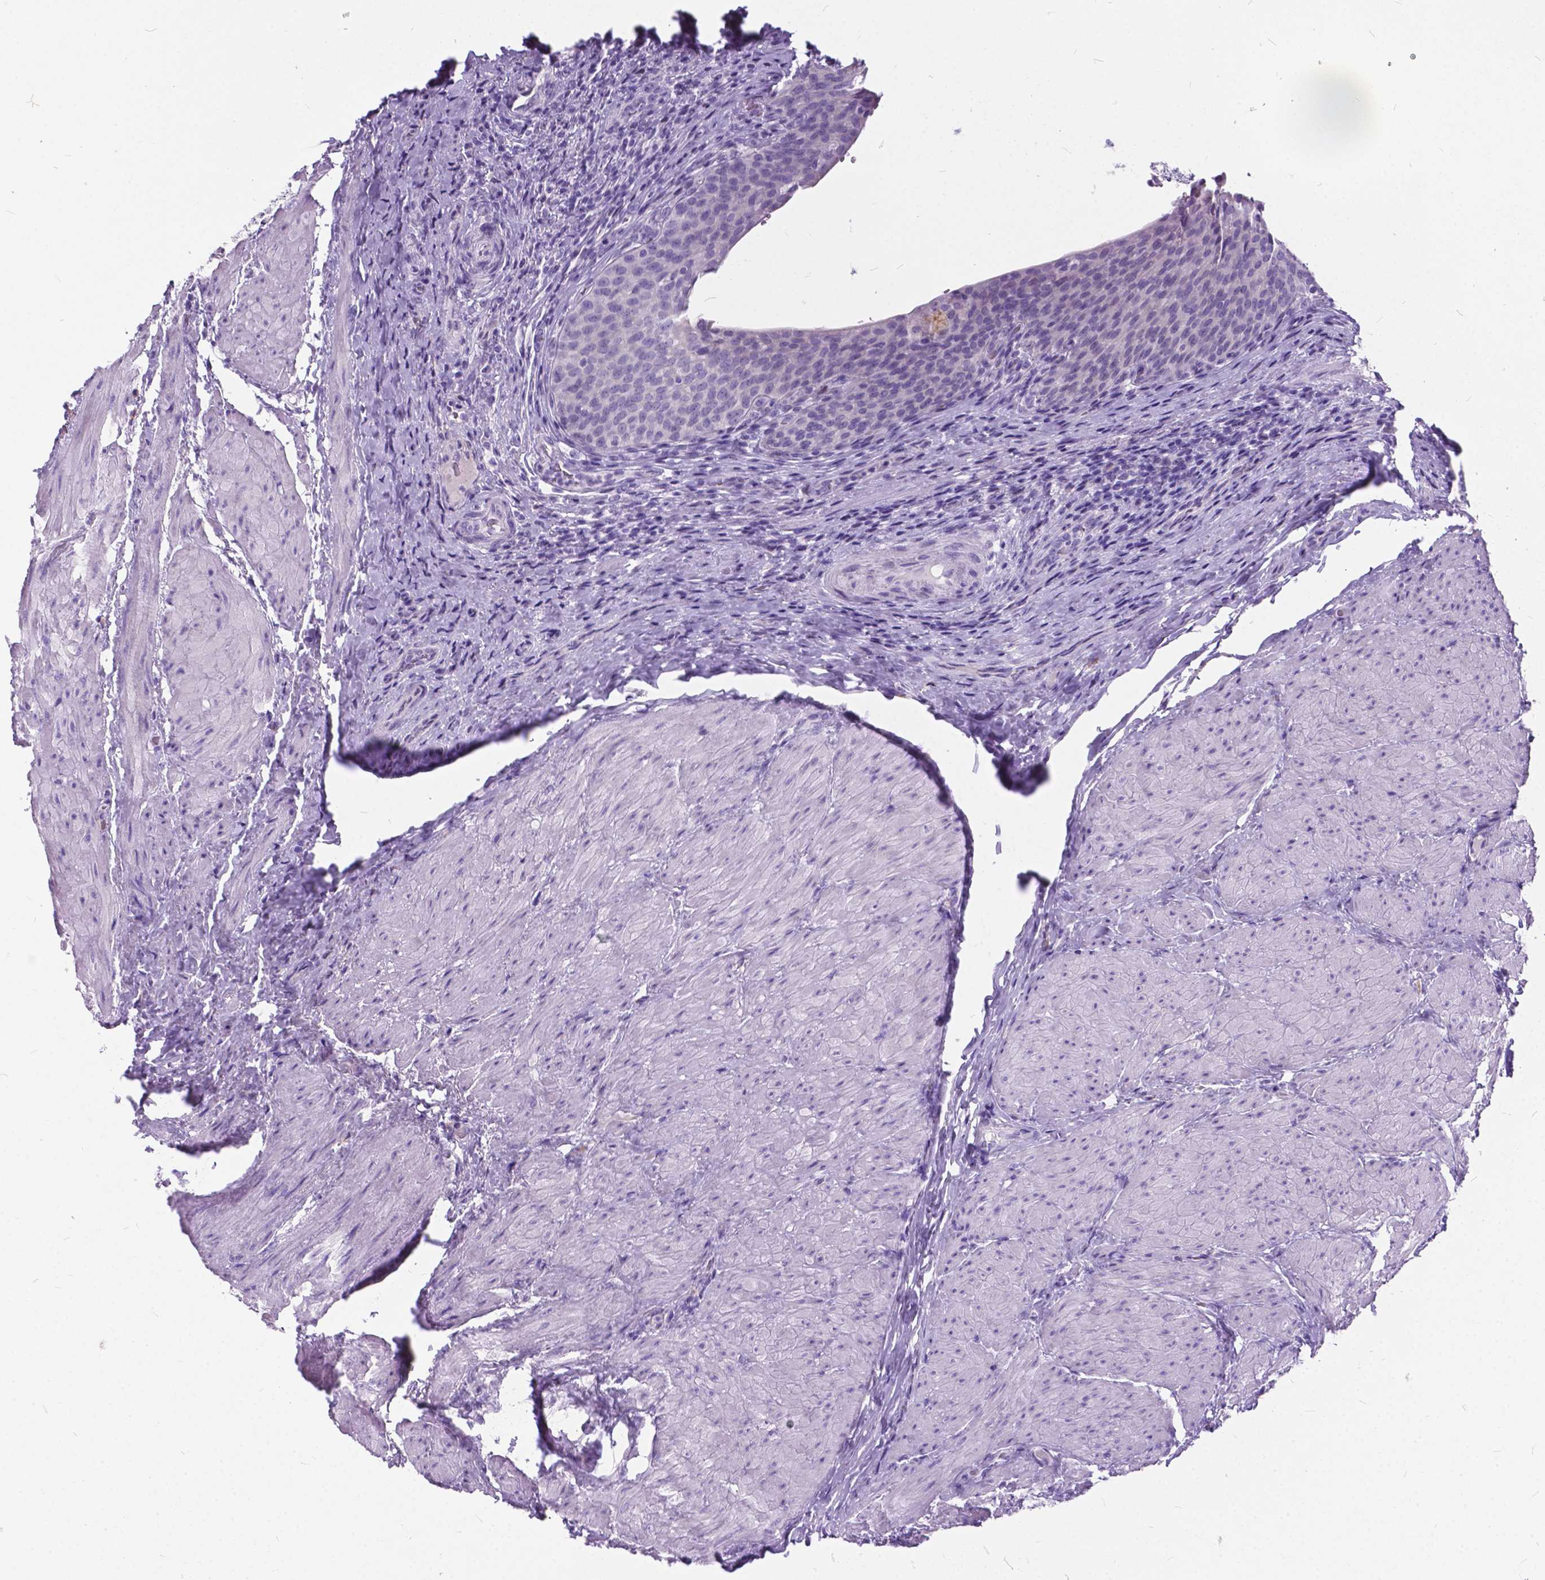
{"staining": {"intensity": "negative", "quantity": "none", "location": "none"}, "tissue": "urinary bladder", "cell_type": "Urothelial cells", "image_type": "normal", "snomed": [{"axis": "morphology", "description": "Normal tissue, NOS"}, {"axis": "topography", "description": "Urinary bladder"}, {"axis": "topography", "description": "Peripheral nerve tissue"}], "caption": "DAB (3,3'-diaminobenzidine) immunohistochemical staining of unremarkable urinary bladder exhibits no significant positivity in urothelial cells.", "gene": "BSND", "patient": {"sex": "male", "age": 66}}